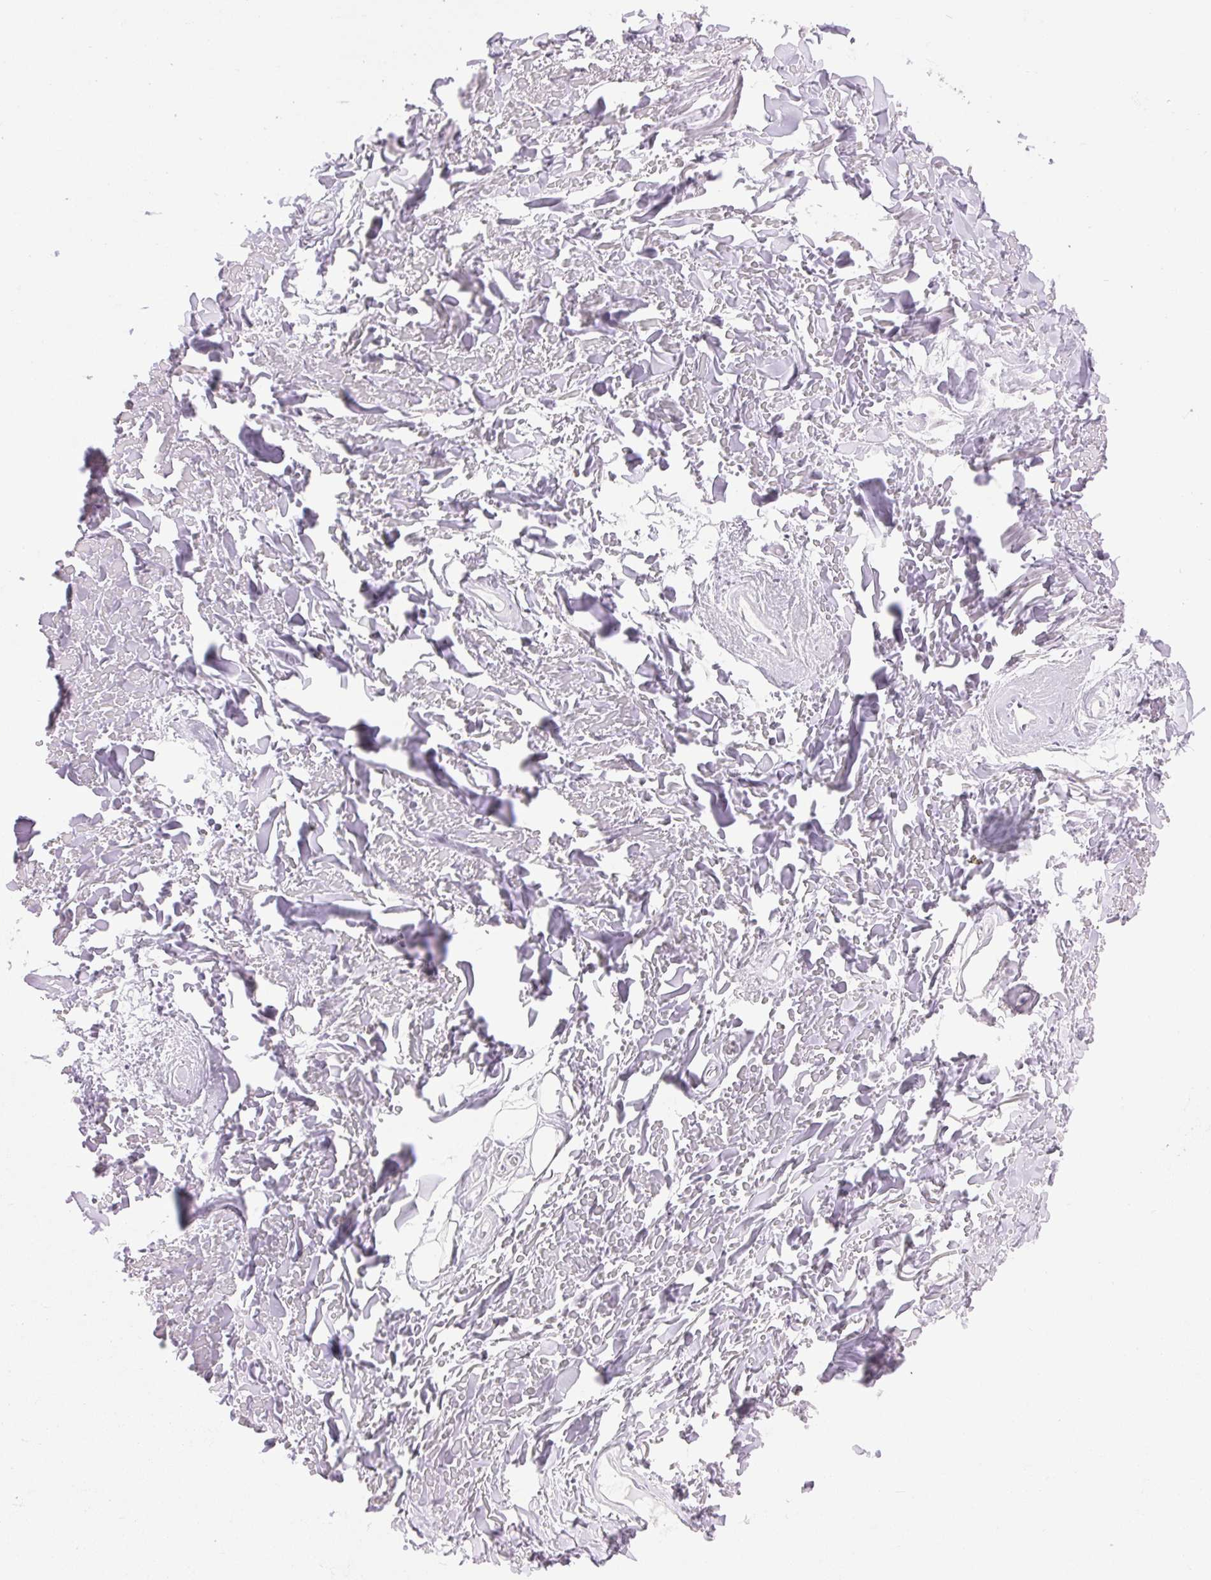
{"staining": {"intensity": "negative", "quantity": "none", "location": "none"}, "tissue": "adipose tissue", "cell_type": "Adipocytes", "image_type": "normal", "snomed": [{"axis": "morphology", "description": "Normal tissue, NOS"}, {"axis": "topography", "description": "Cartilage tissue"}], "caption": "This is an IHC micrograph of normal human adipose tissue. There is no expression in adipocytes.", "gene": "MINK1", "patient": {"sex": "male", "age": 57}}